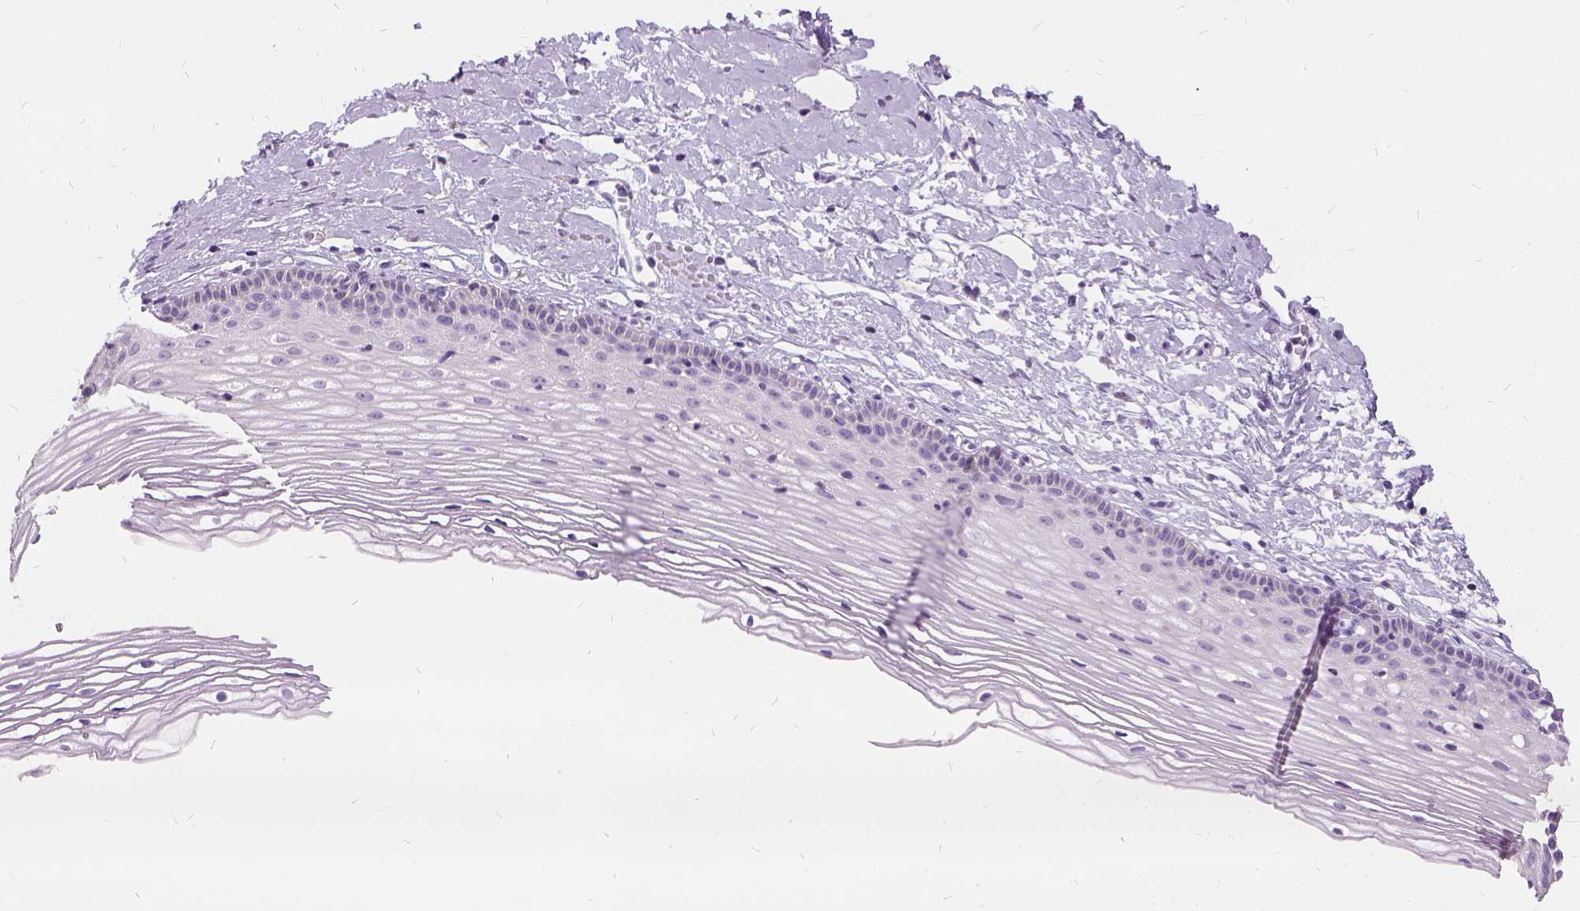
{"staining": {"intensity": "negative", "quantity": "none", "location": "none"}, "tissue": "cervix", "cell_type": "Glandular cells", "image_type": "normal", "snomed": [{"axis": "morphology", "description": "Normal tissue, NOS"}, {"axis": "topography", "description": "Cervix"}], "caption": "DAB immunohistochemical staining of benign cervix reveals no significant staining in glandular cells.", "gene": "FDX1", "patient": {"sex": "female", "age": 40}}